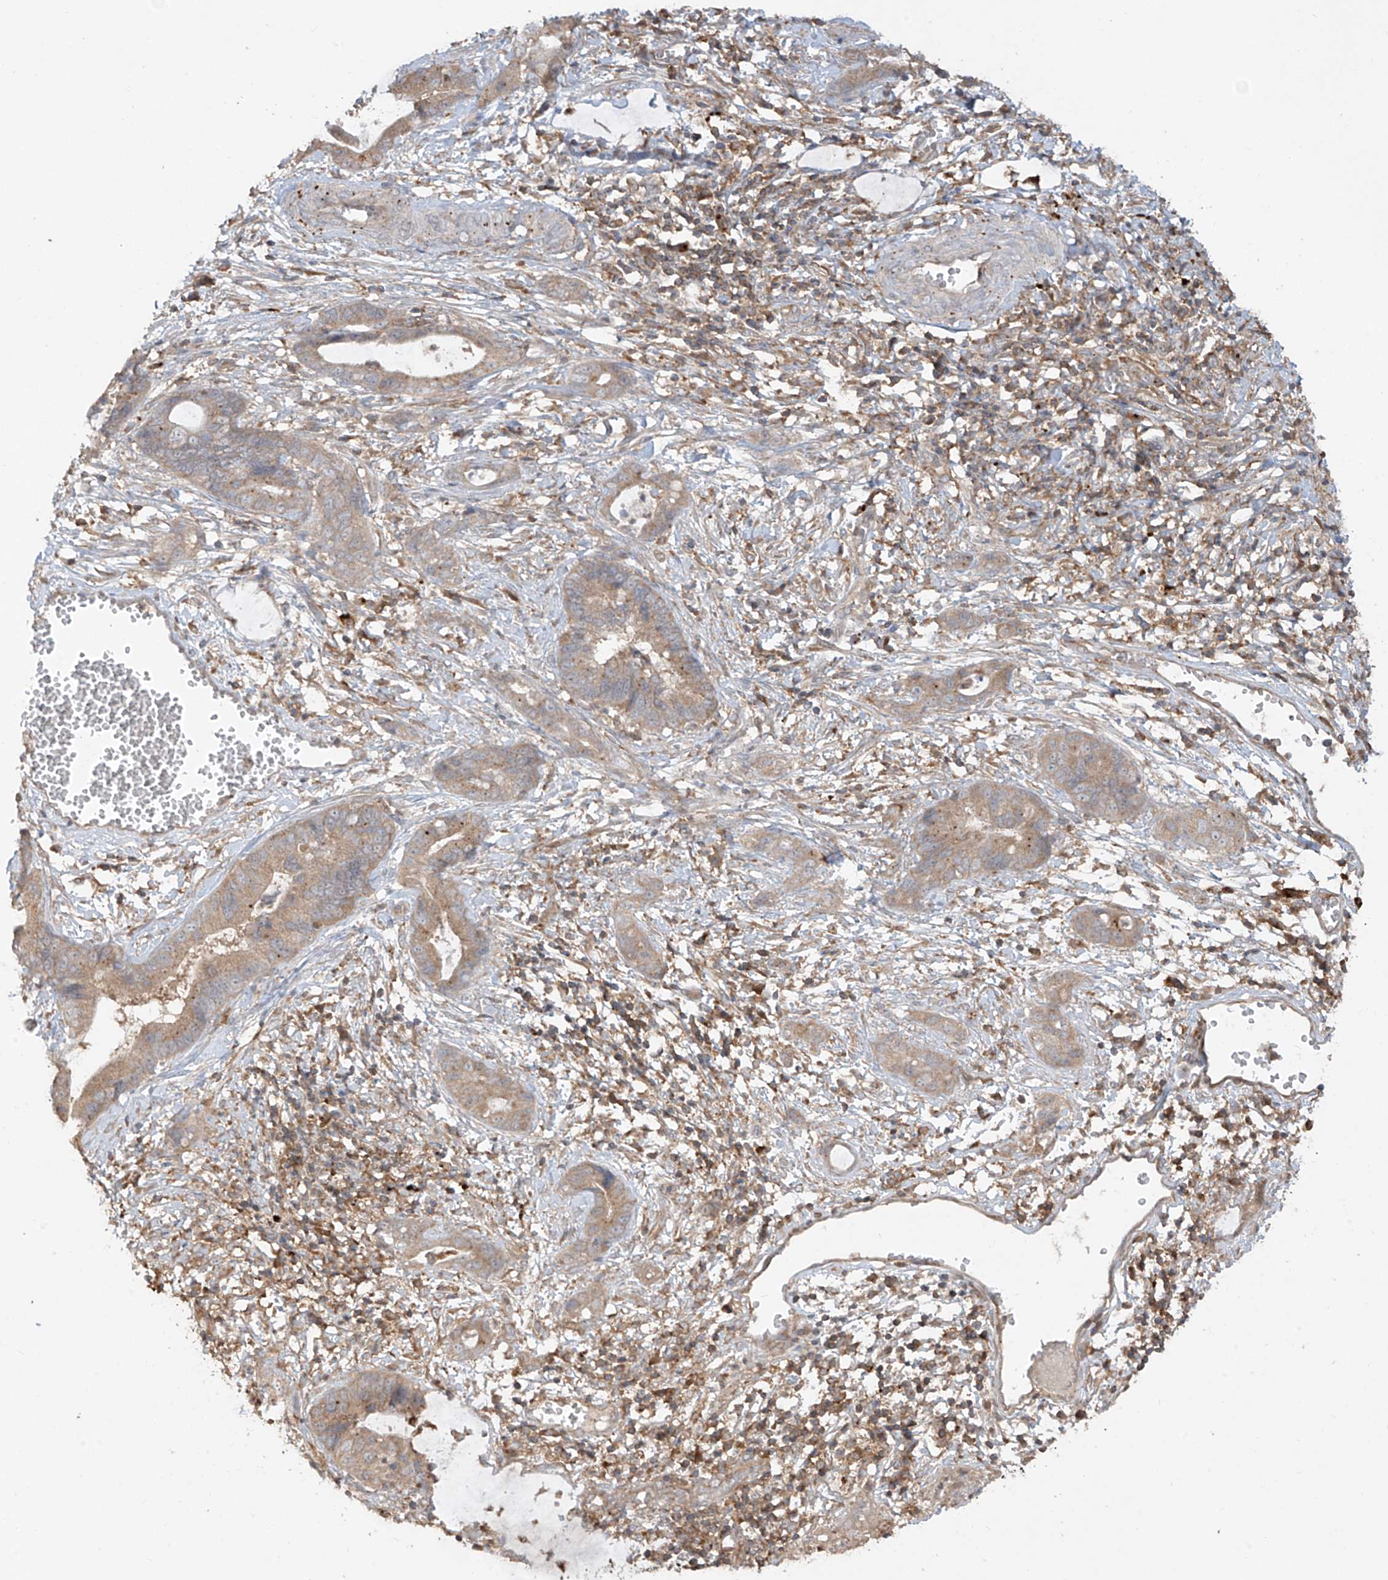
{"staining": {"intensity": "moderate", "quantity": ">75%", "location": "cytoplasmic/membranous"}, "tissue": "cervical cancer", "cell_type": "Tumor cells", "image_type": "cancer", "snomed": [{"axis": "morphology", "description": "Adenocarcinoma, NOS"}, {"axis": "topography", "description": "Cervix"}], "caption": "High-power microscopy captured an immunohistochemistry (IHC) micrograph of adenocarcinoma (cervical), revealing moderate cytoplasmic/membranous positivity in about >75% of tumor cells. Using DAB (brown) and hematoxylin (blue) stains, captured at high magnification using brightfield microscopy.", "gene": "LDAH", "patient": {"sex": "female", "age": 44}}